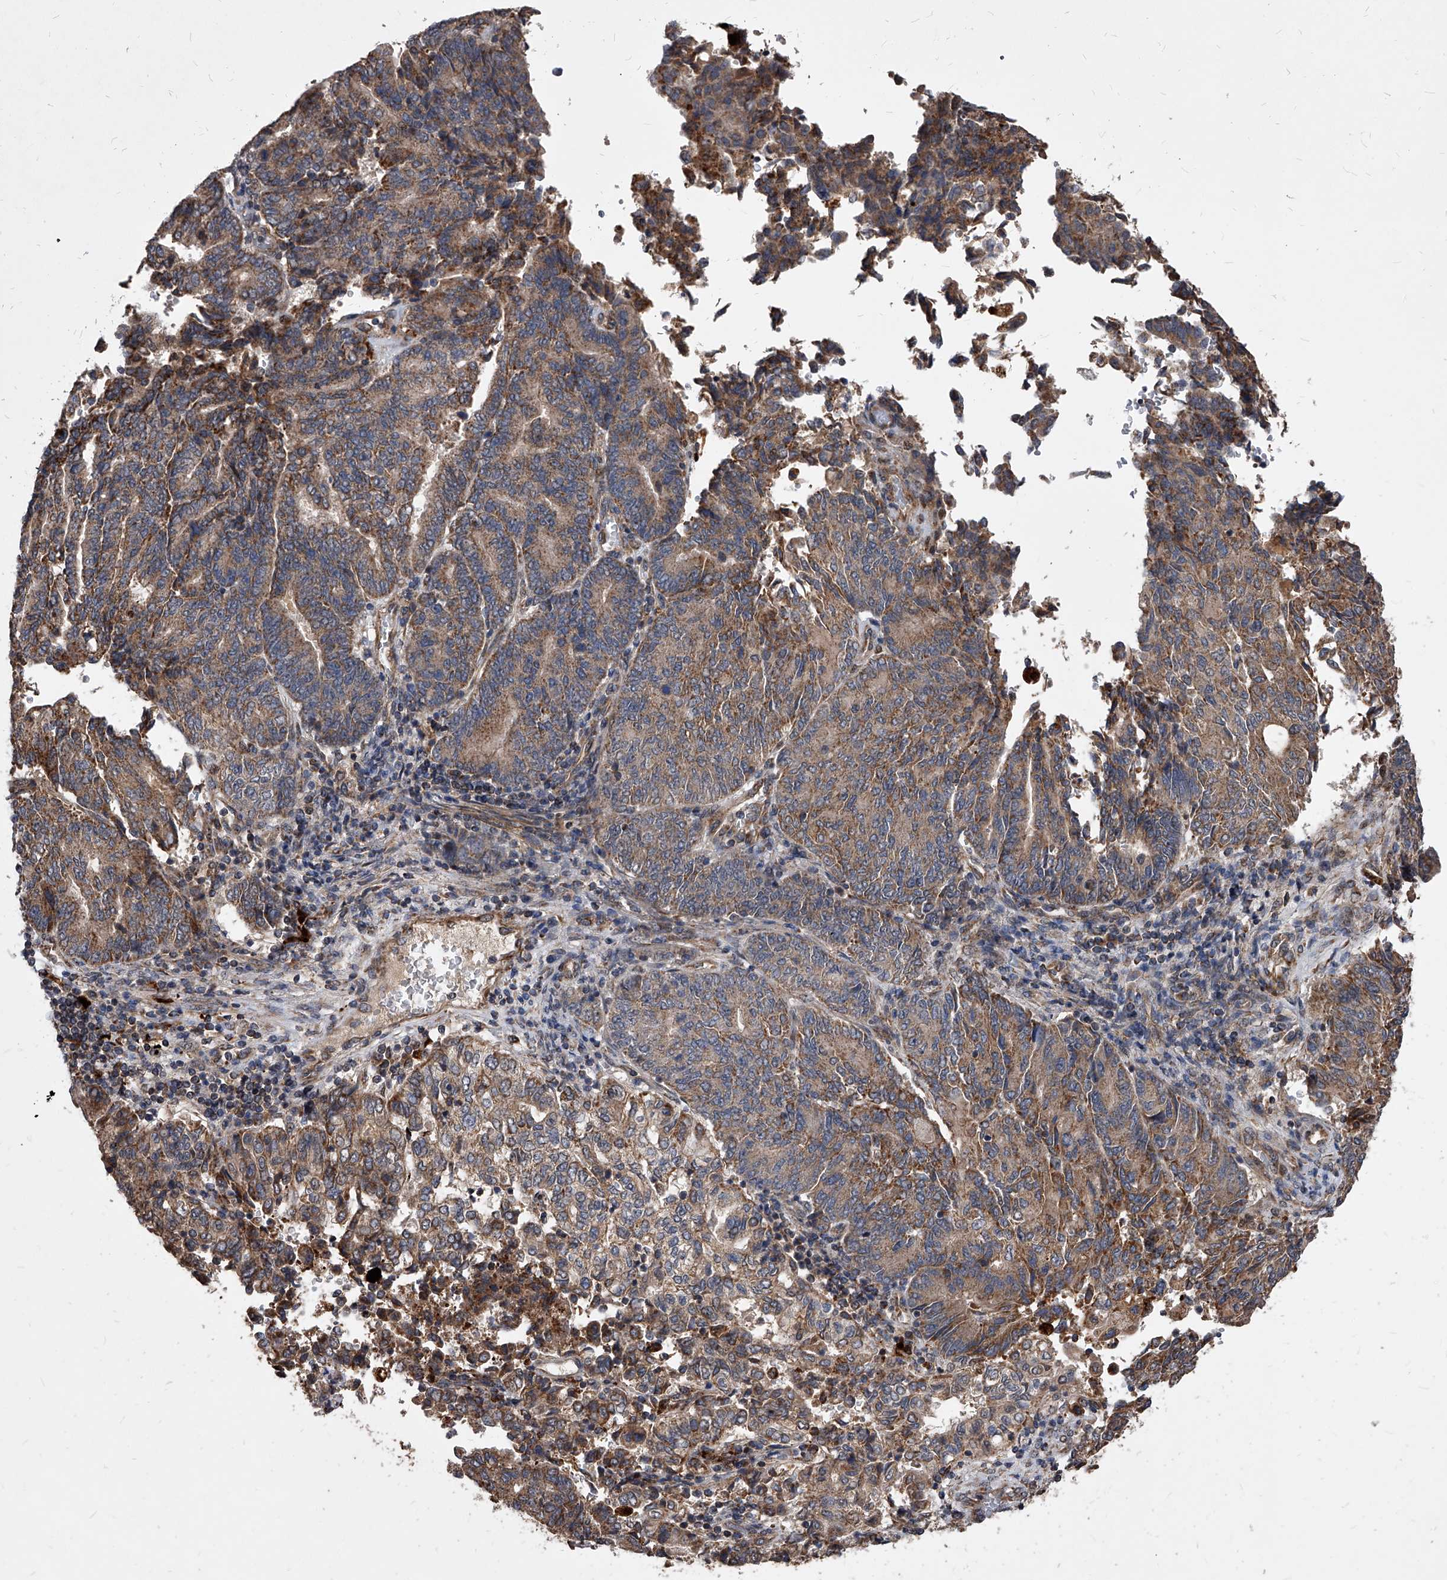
{"staining": {"intensity": "moderate", "quantity": ">75%", "location": "cytoplasmic/membranous"}, "tissue": "endometrial cancer", "cell_type": "Tumor cells", "image_type": "cancer", "snomed": [{"axis": "morphology", "description": "Adenocarcinoma, NOS"}, {"axis": "topography", "description": "Endometrium"}], "caption": "Immunohistochemistry (IHC) image of human endometrial adenocarcinoma stained for a protein (brown), which demonstrates medium levels of moderate cytoplasmic/membranous positivity in about >75% of tumor cells.", "gene": "SOBP", "patient": {"sex": "female", "age": 80}}